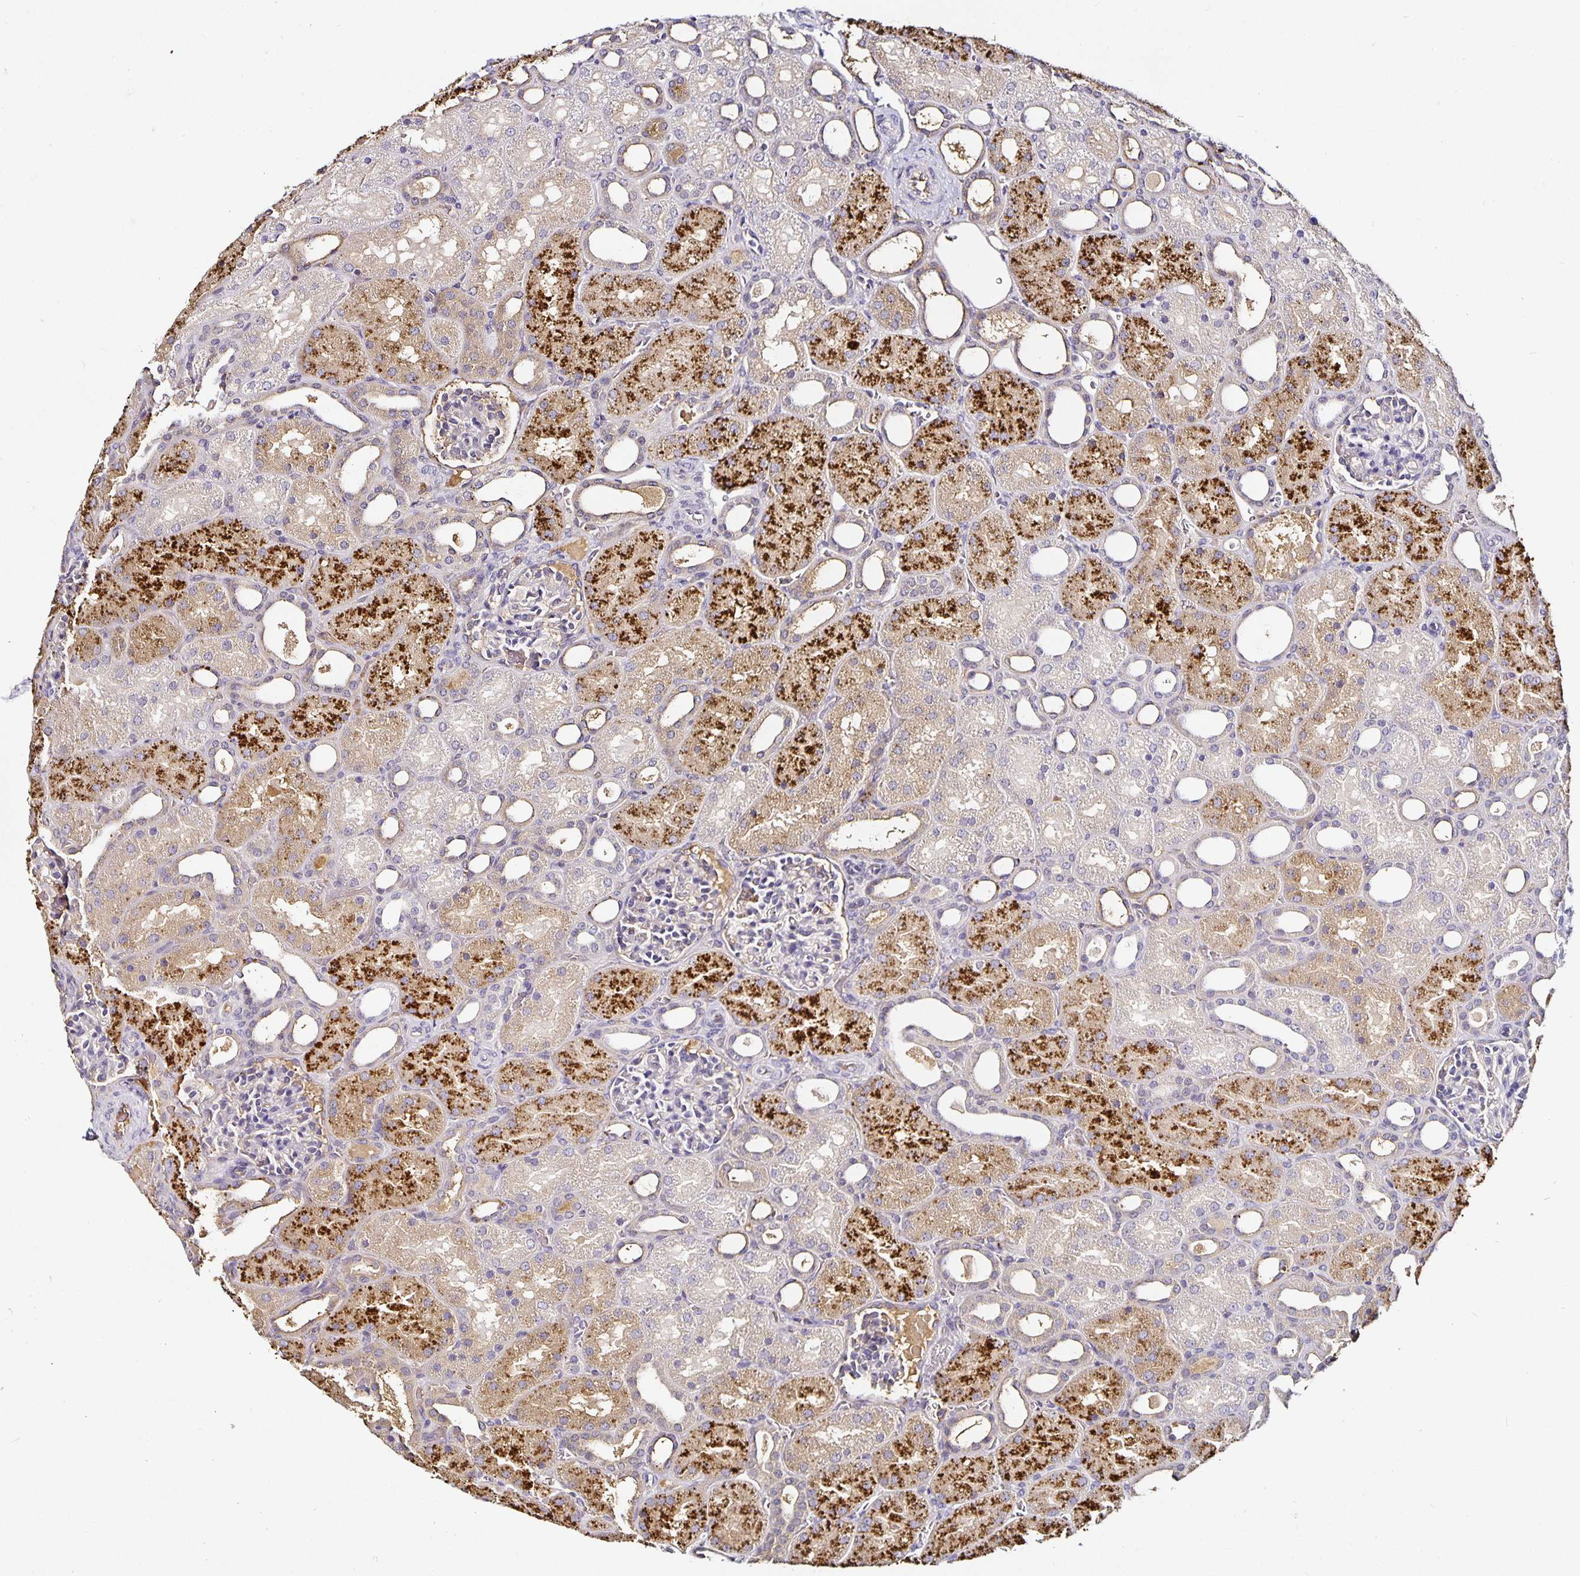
{"staining": {"intensity": "negative", "quantity": "none", "location": "none"}, "tissue": "kidney", "cell_type": "Cells in glomeruli", "image_type": "normal", "snomed": [{"axis": "morphology", "description": "Normal tissue, NOS"}, {"axis": "topography", "description": "Kidney"}], "caption": "This is a image of immunohistochemistry (IHC) staining of normal kidney, which shows no positivity in cells in glomeruli.", "gene": "TTR", "patient": {"sex": "male", "age": 2}}